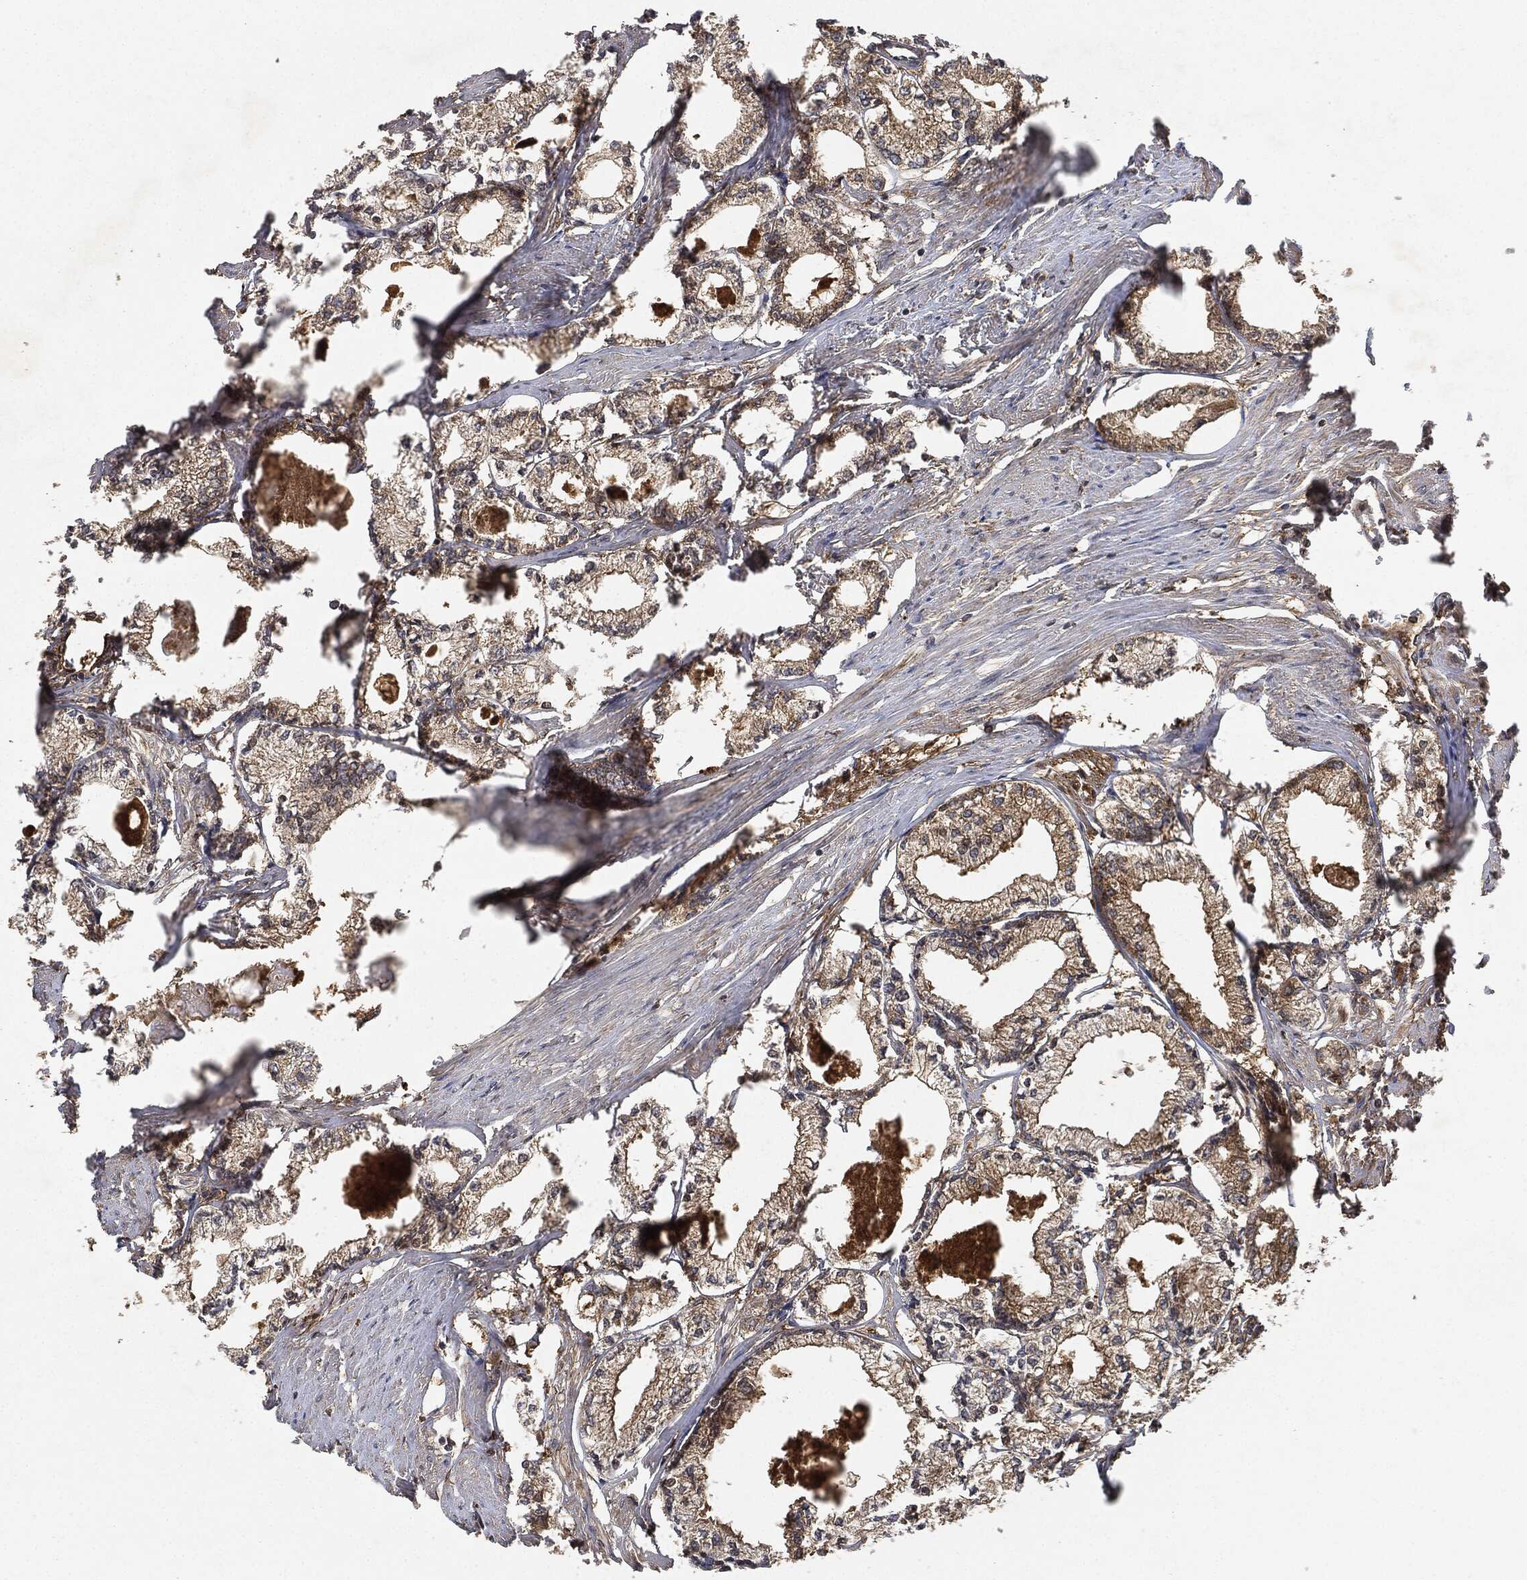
{"staining": {"intensity": "weak", "quantity": "25%-75%", "location": "cytoplasmic/membranous"}, "tissue": "prostate cancer", "cell_type": "Tumor cells", "image_type": "cancer", "snomed": [{"axis": "morphology", "description": "Adenocarcinoma, NOS"}, {"axis": "topography", "description": "Prostate"}], "caption": "A photomicrograph of human prostate adenocarcinoma stained for a protein shows weak cytoplasmic/membranous brown staining in tumor cells.", "gene": "BRAF", "patient": {"sex": "male", "age": 56}}